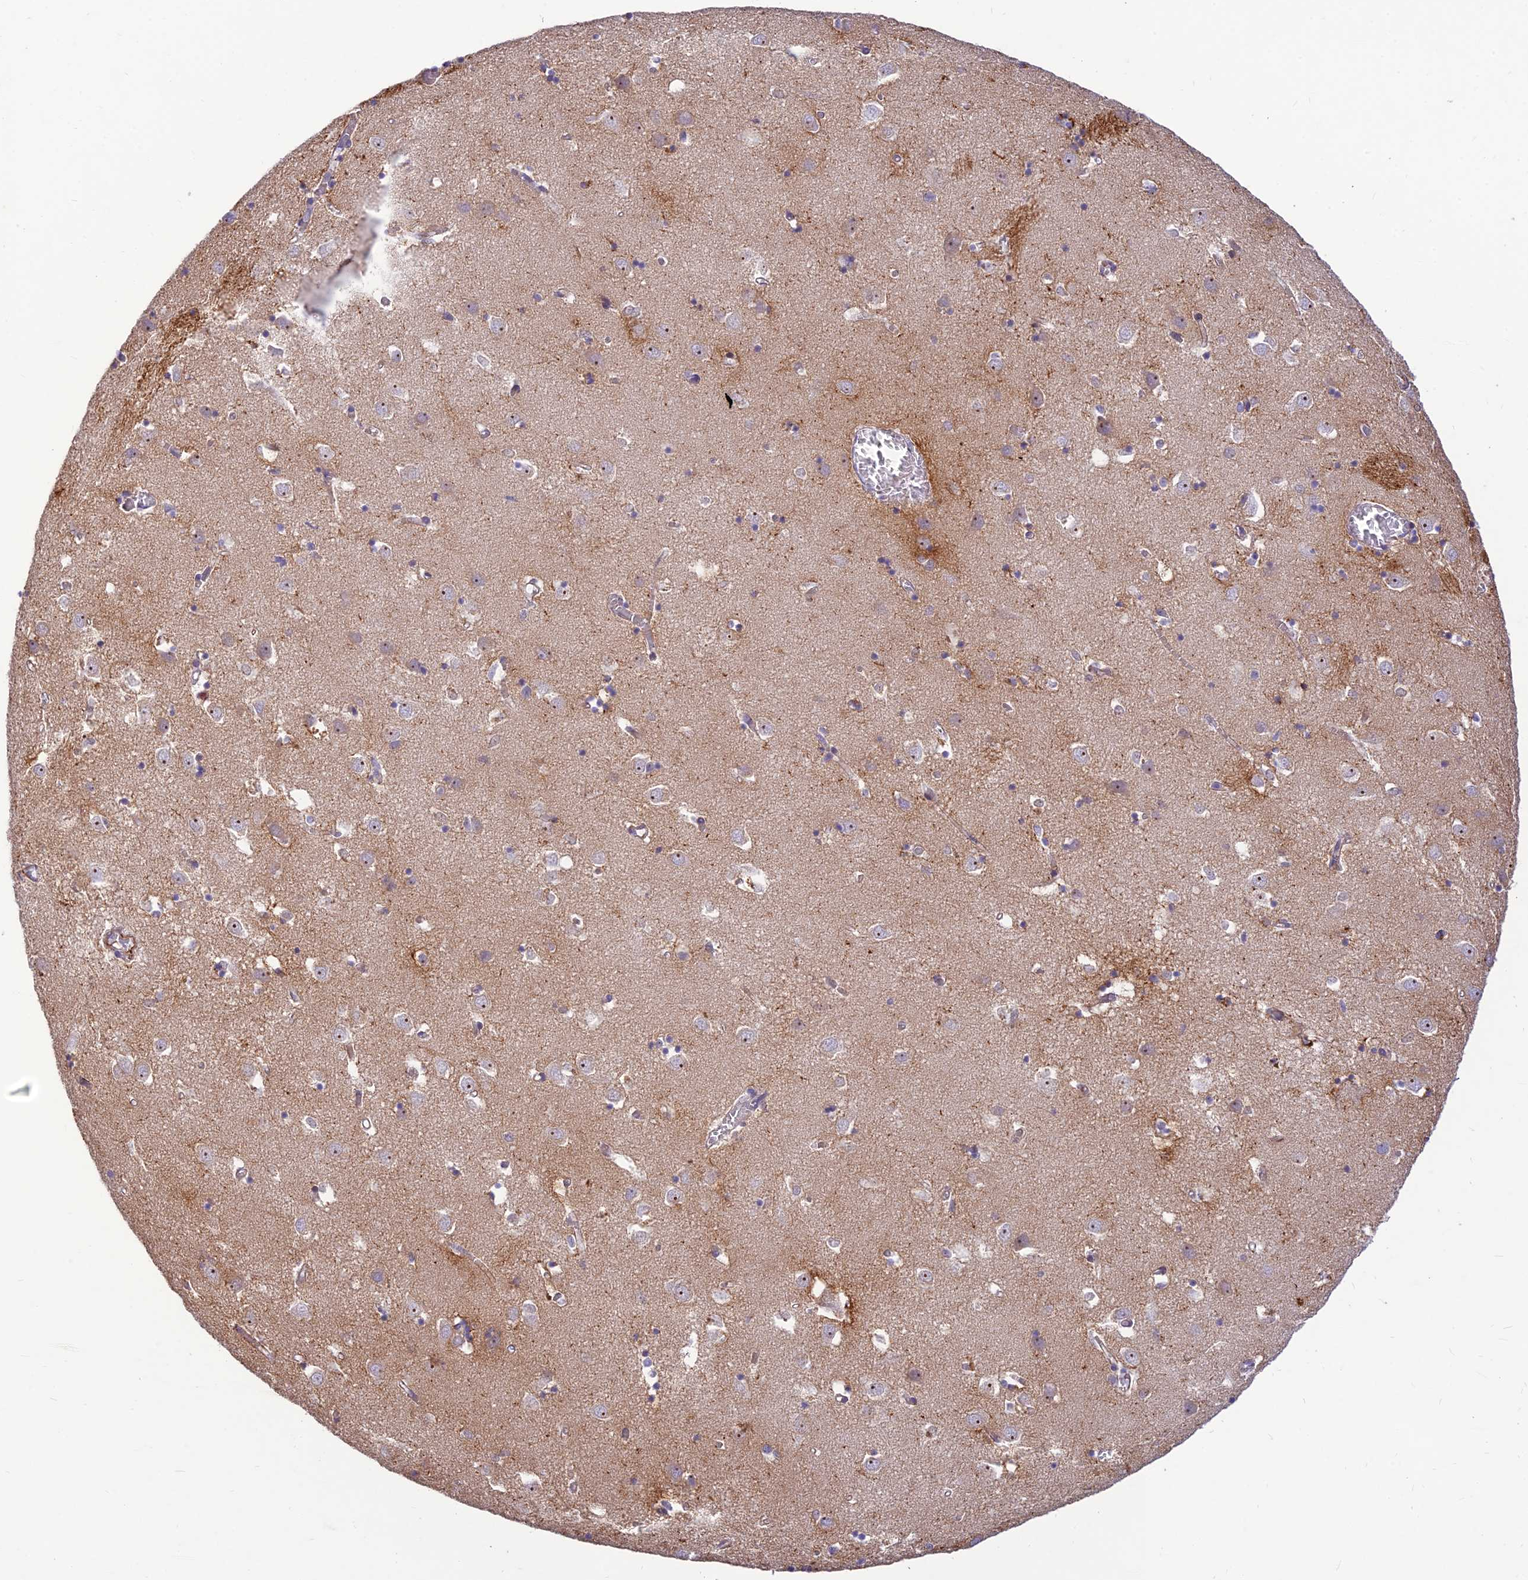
{"staining": {"intensity": "strong", "quantity": "<25%", "location": "nuclear"}, "tissue": "caudate", "cell_type": "Glial cells", "image_type": "normal", "snomed": [{"axis": "morphology", "description": "Normal tissue, NOS"}, {"axis": "topography", "description": "Lateral ventricle wall"}], "caption": "Glial cells exhibit medium levels of strong nuclear positivity in about <25% of cells in benign human caudate.", "gene": "ST8SIA5", "patient": {"sex": "male", "age": 70}}